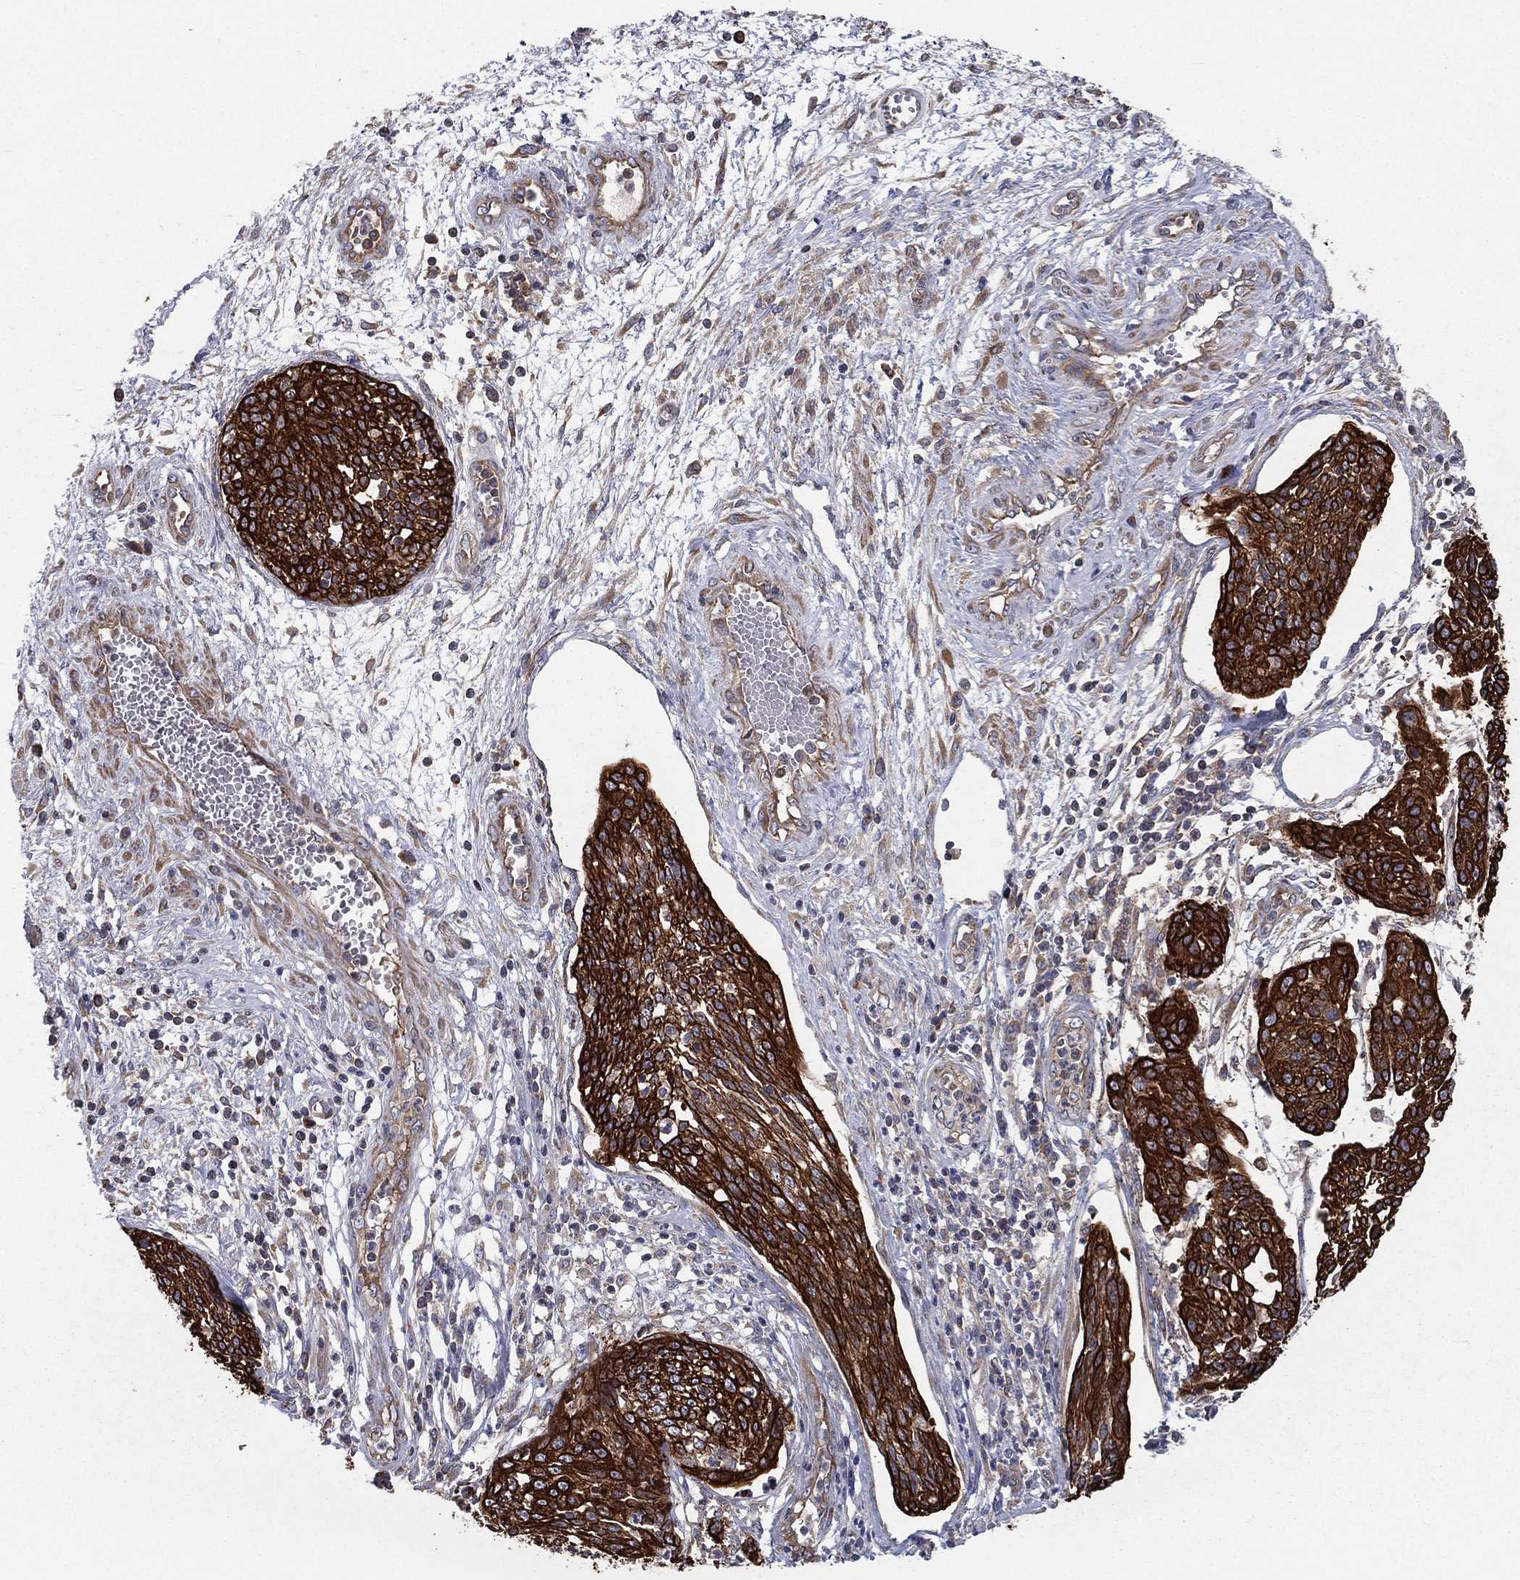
{"staining": {"intensity": "strong", "quantity": ">75%", "location": "cytoplasmic/membranous"}, "tissue": "cervical cancer", "cell_type": "Tumor cells", "image_type": "cancer", "snomed": [{"axis": "morphology", "description": "Squamous cell carcinoma, NOS"}, {"axis": "topography", "description": "Cervix"}], "caption": "Immunohistochemistry staining of cervical squamous cell carcinoma, which exhibits high levels of strong cytoplasmic/membranous expression in about >75% of tumor cells indicating strong cytoplasmic/membranous protein staining. The staining was performed using DAB (3,3'-diaminobenzidine) (brown) for protein detection and nuclei were counterstained in hematoxylin (blue).", "gene": "EIF2B5", "patient": {"sex": "female", "age": 34}}